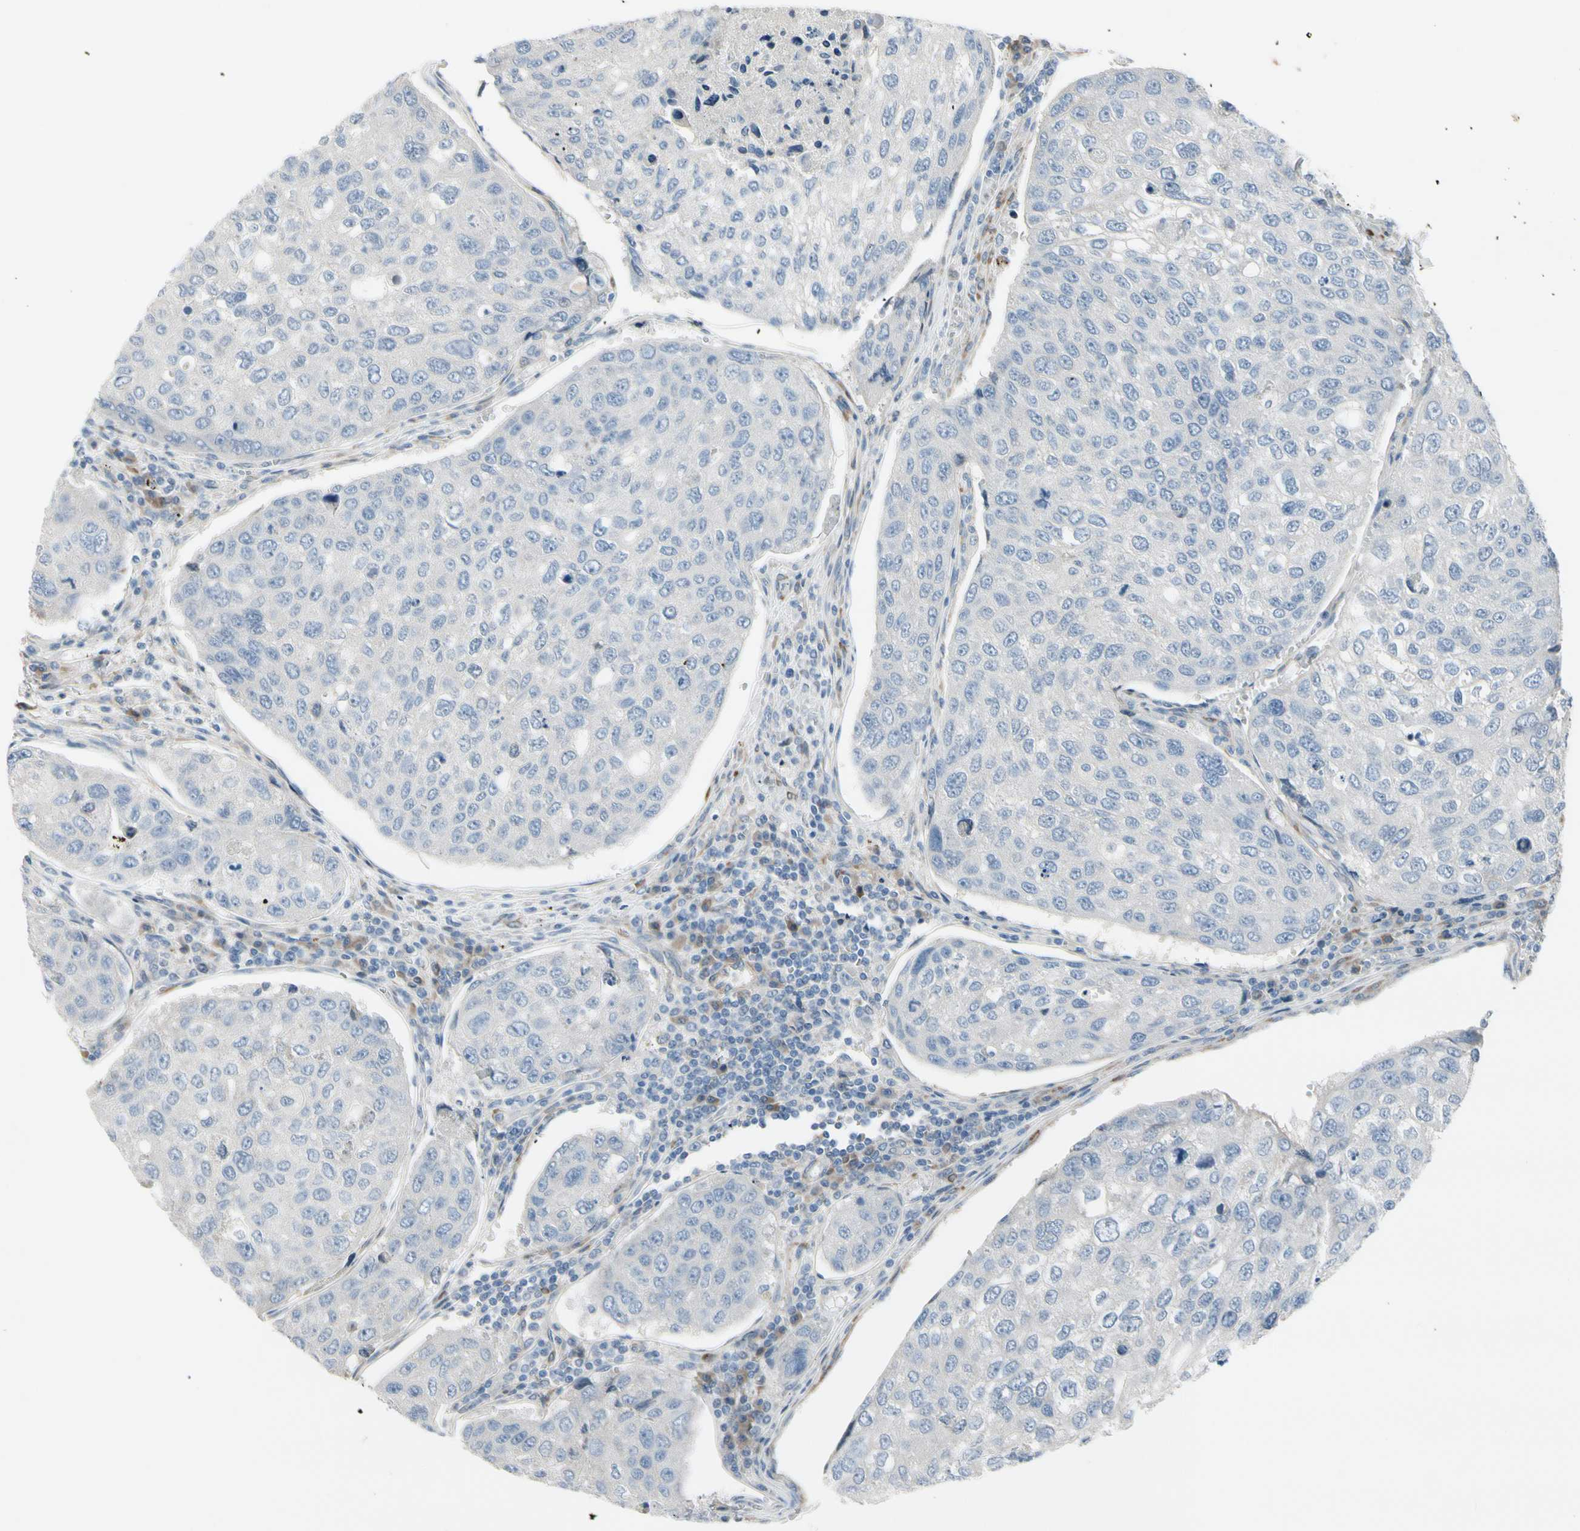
{"staining": {"intensity": "negative", "quantity": "none", "location": "none"}, "tissue": "urothelial cancer", "cell_type": "Tumor cells", "image_type": "cancer", "snomed": [{"axis": "morphology", "description": "Urothelial carcinoma, High grade"}, {"axis": "topography", "description": "Lymph node"}, {"axis": "topography", "description": "Urinary bladder"}], "caption": "IHC photomicrograph of neoplastic tissue: high-grade urothelial carcinoma stained with DAB demonstrates no significant protein positivity in tumor cells.", "gene": "MAP2", "patient": {"sex": "male", "age": 51}}